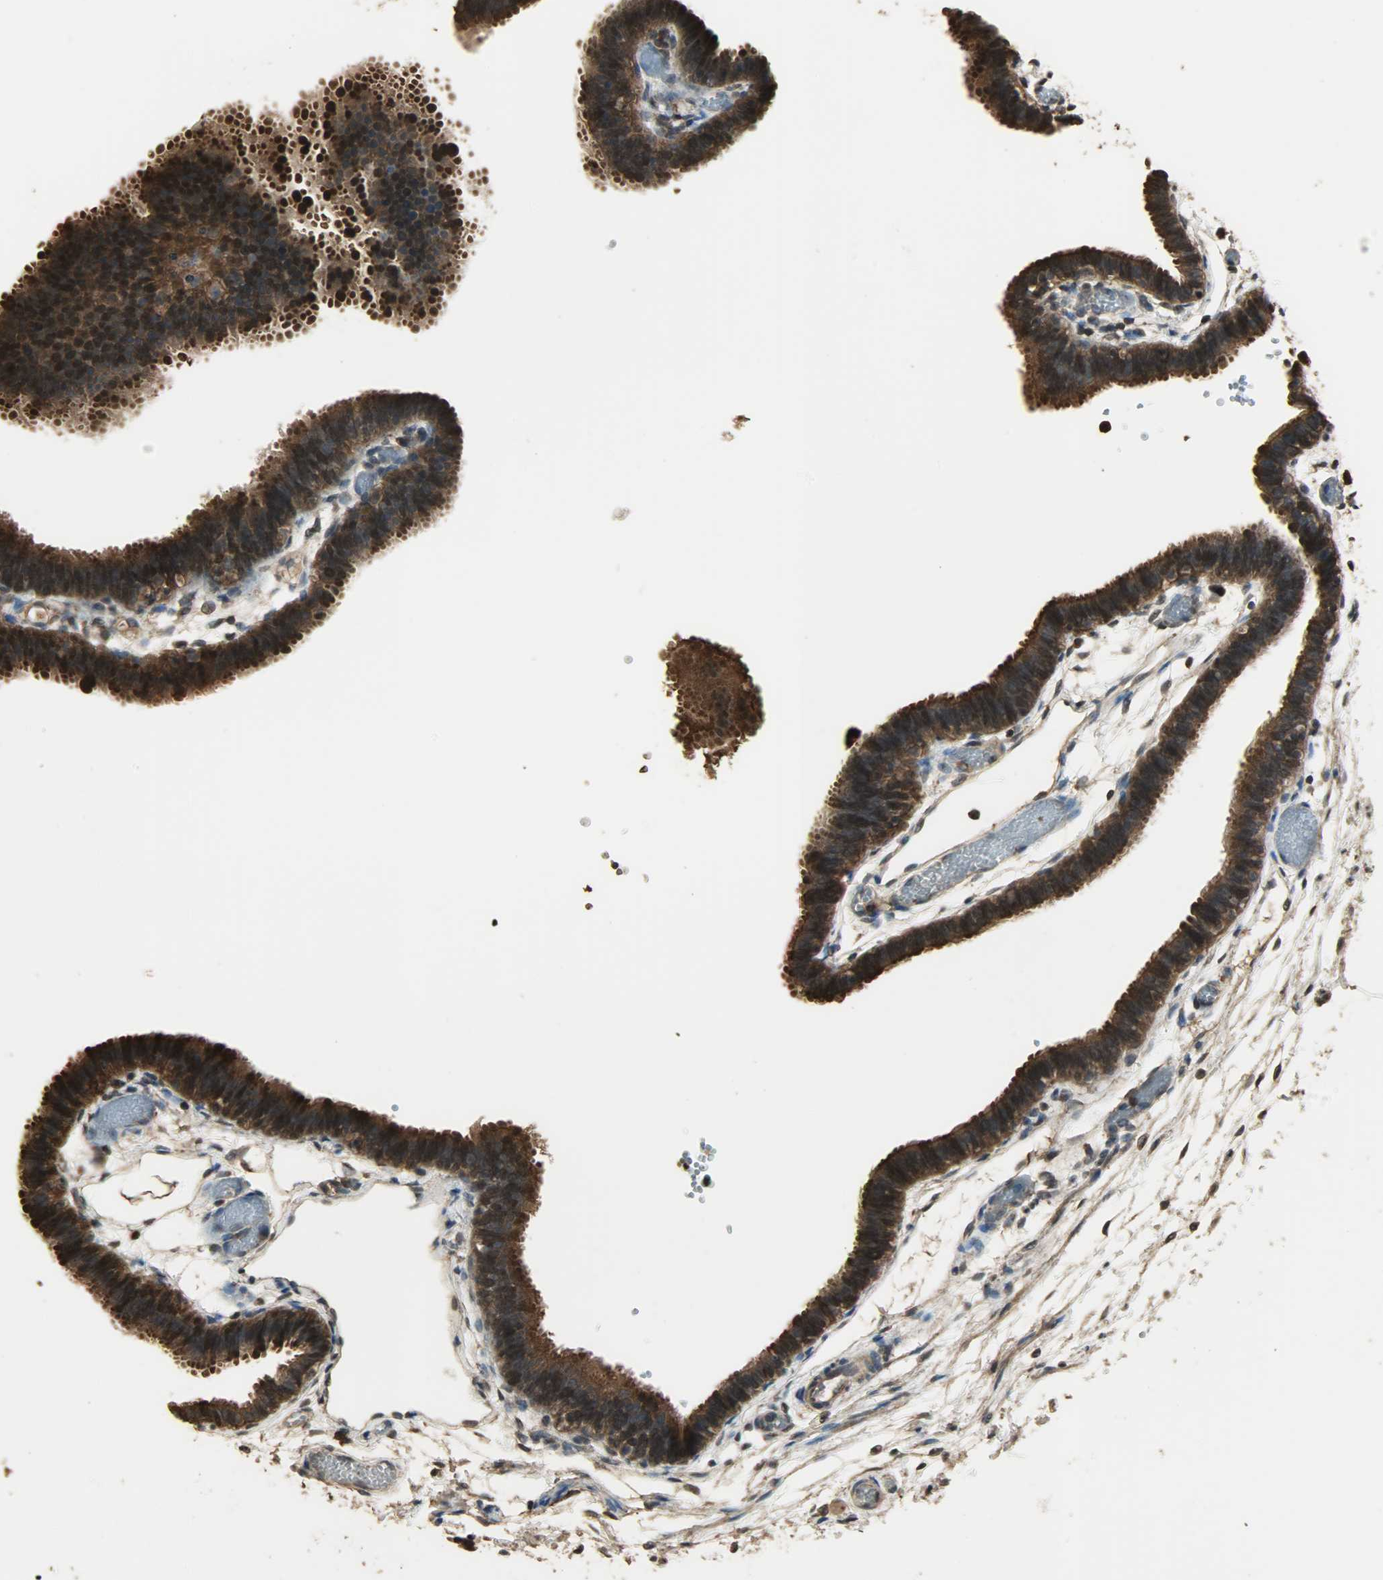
{"staining": {"intensity": "strong", "quantity": ">75%", "location": "cytoplasmic/membranous"}, "tissue": "fallopian tube", "cell_type": "Glandular cells", "image_type": "normal", "snomed": [{"axis": "morphology", "description": "Normal tissue, NOS"}, {"axis": "topography", "description": "Fallopian tube"}], "caption": "An IHC micrograph of unremarkable tissue is shown. Protein staining in brown labels strong cytoplasmic/membranous positivity in fallopian tube within glandular cells.", "gene": "YWHAZ", "patient": {"sex": "female", "age": 29}}